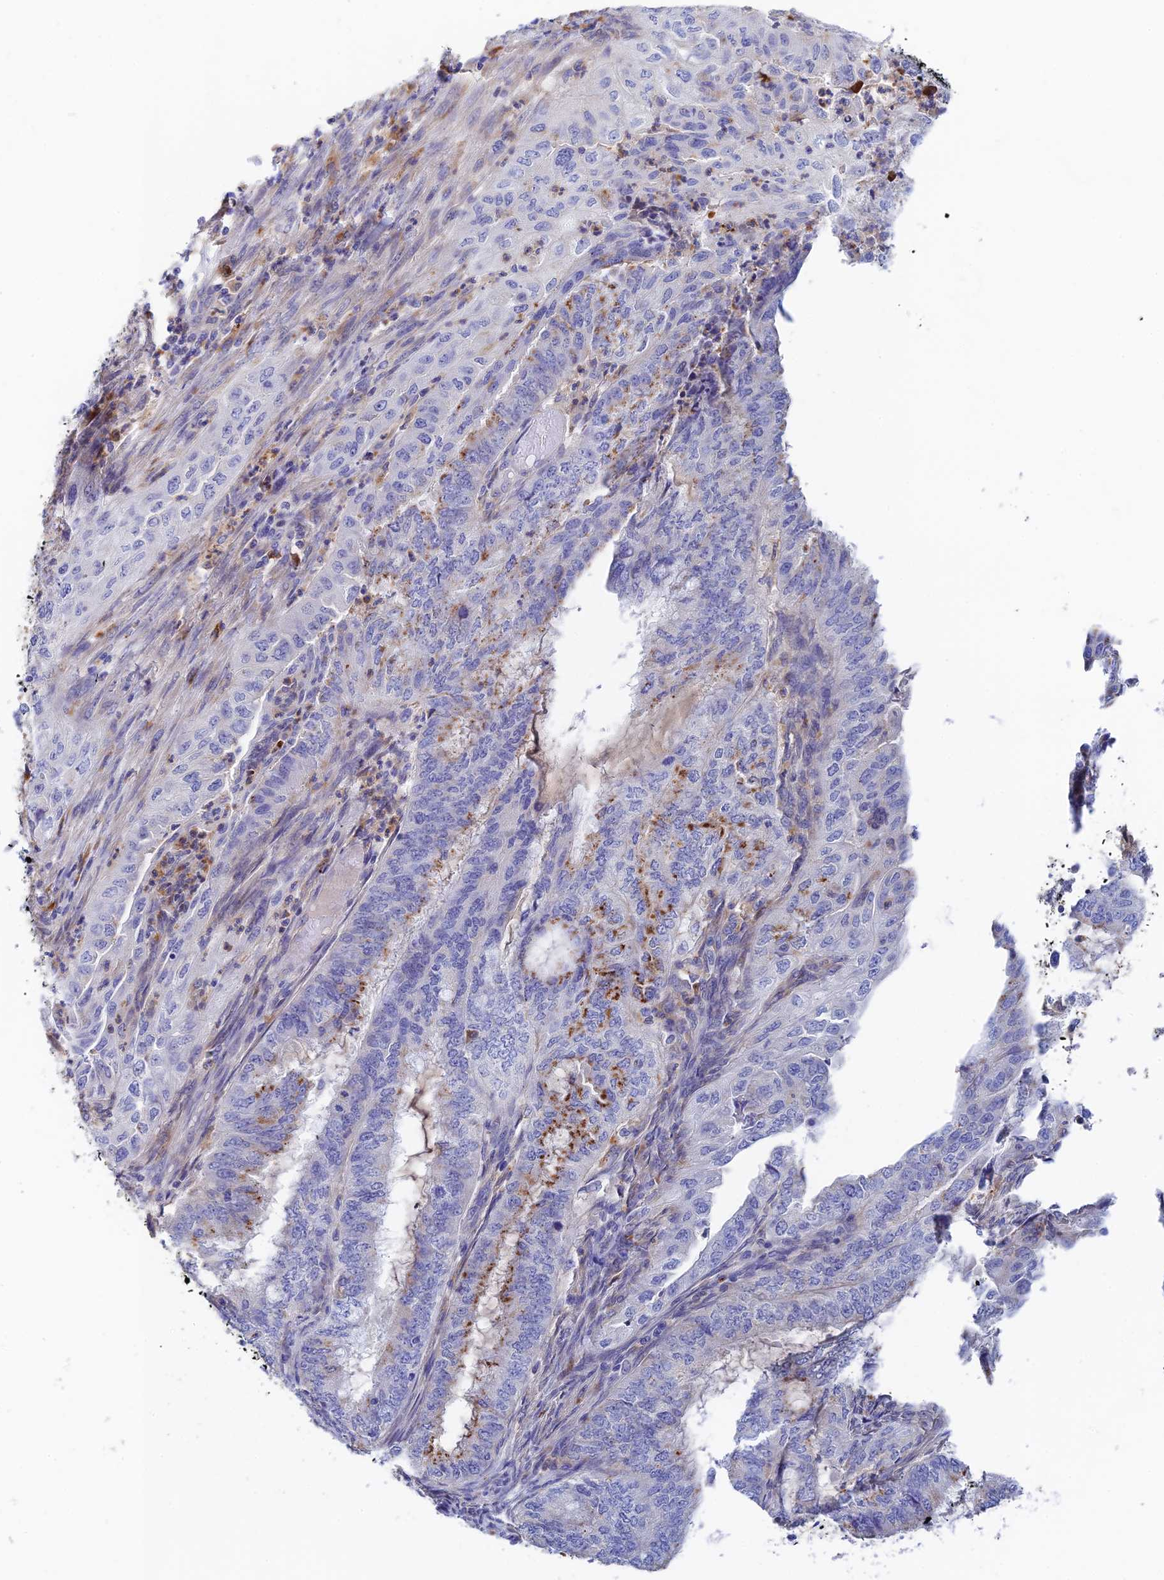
{"staining": {"intensity": "moderate", "quantity": "<25%", "location": "cytoplasmic/membranous"}, "tissue": "endometrial cancer", "cell_type": "Tumor cells", "image_type": "cancer", "snomed": [{"axis": "morphology", "description": "Adenocarcinoma, NOS"}, {"axis": "topography", "description": "Endometrium"}], "caption": "Endometrial cancer (adenocarcinoma) tissue exhibits moderate cytoplasmic/membranous positivity in about <25% of tumor cells", "gene": "RPGRIP1L", "patient": {"sex": "female", "age": 51}}